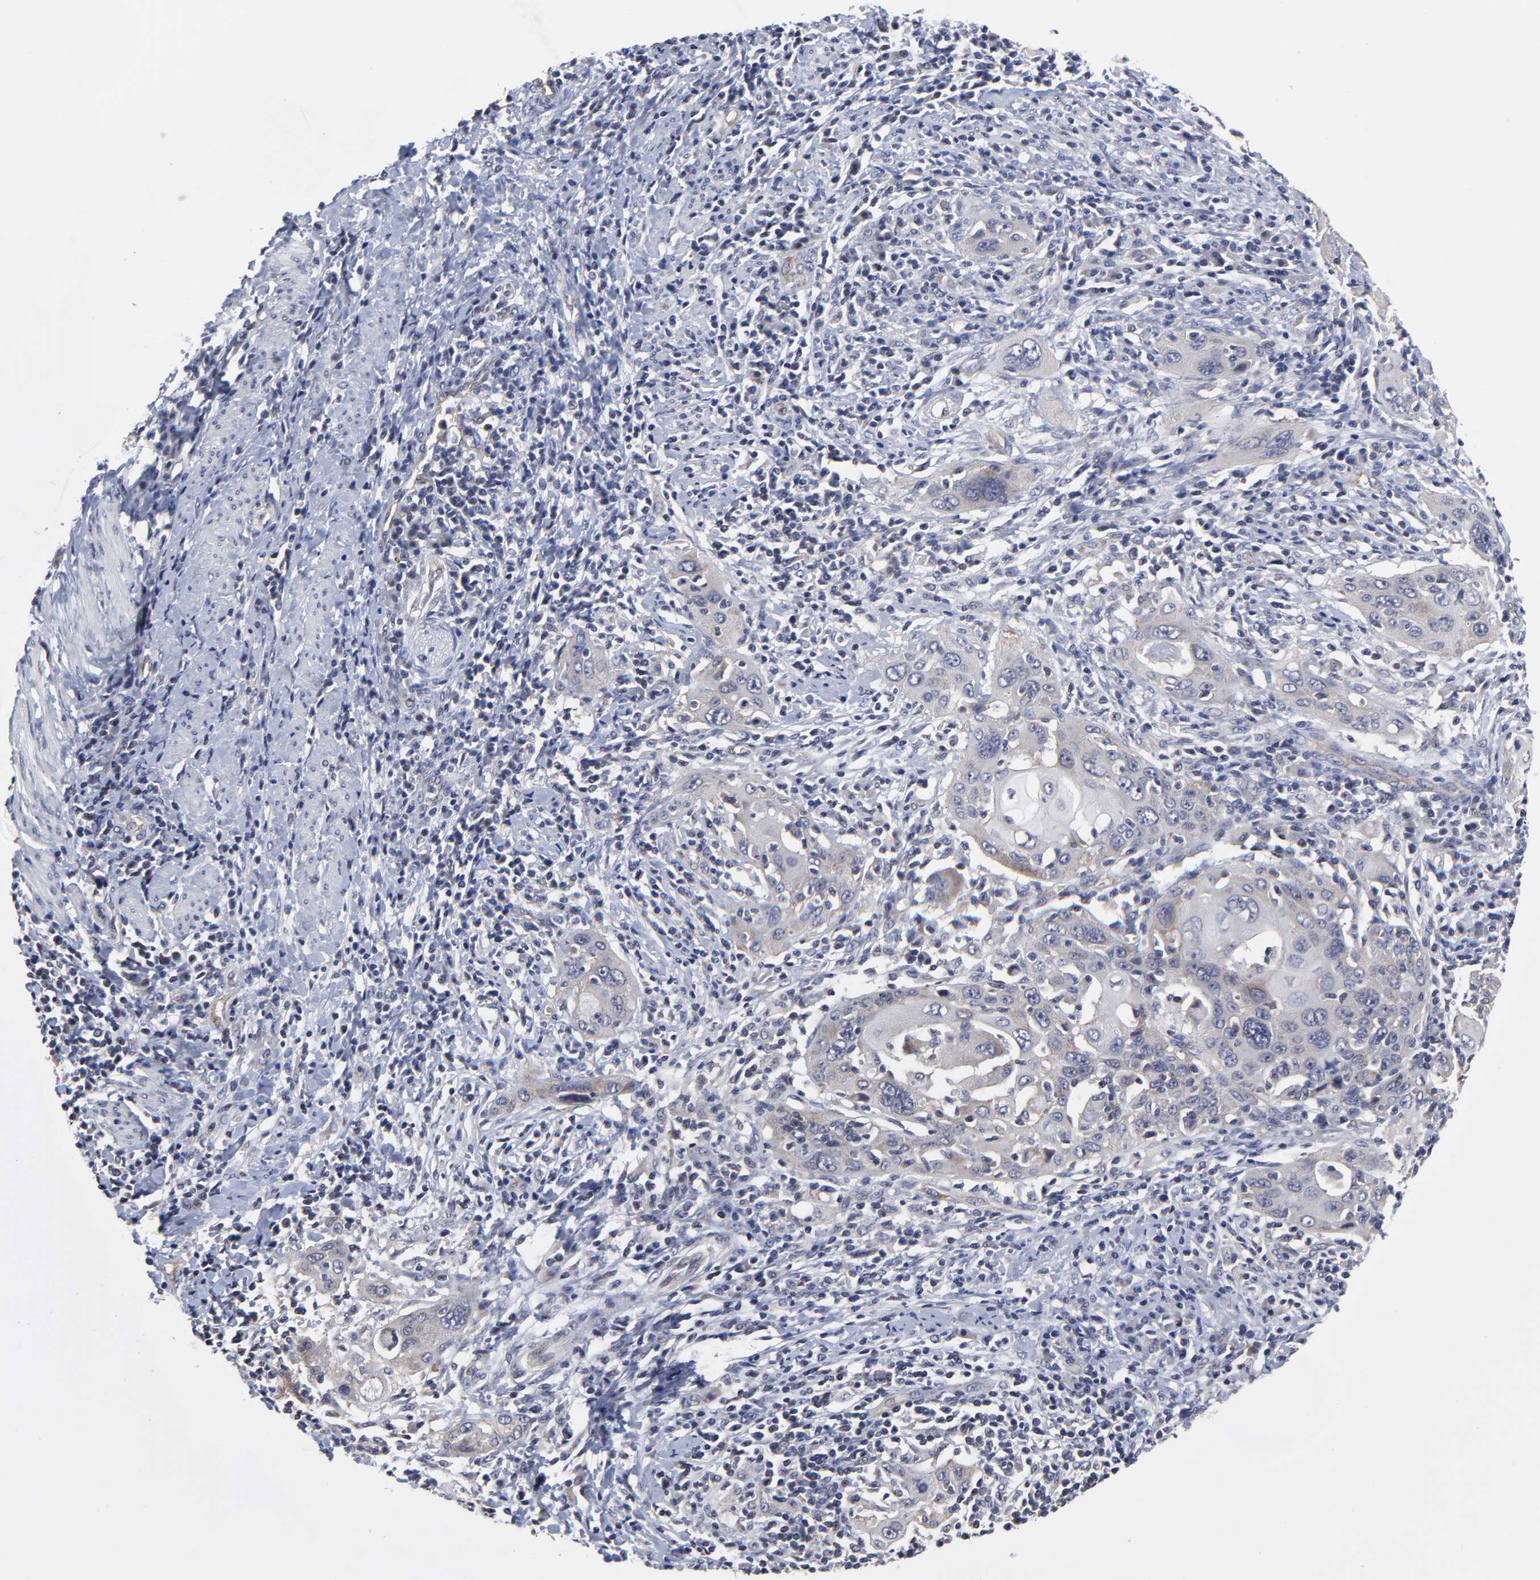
{"staining": {"intensity": "weak", "quantity": ">75%", "location": "cytoplasmic/membranous"}, "tissue": "cervical cancer", "cell_type": "Tumor cells", "image_type": "cancer", "snomed": [{"axis": "morphology", "description": "Squamous cell carcinoma, NOS"}, {"axis": "topography", "description": "Cervix"}], "caption": "Squamous cell carcinoma (cervical) tissue shows weak cytoplasmic/membranous staining in about >75% of tumor cells", "gene": "ZNF157", "patient": {"sex": "female", "age": 54}}